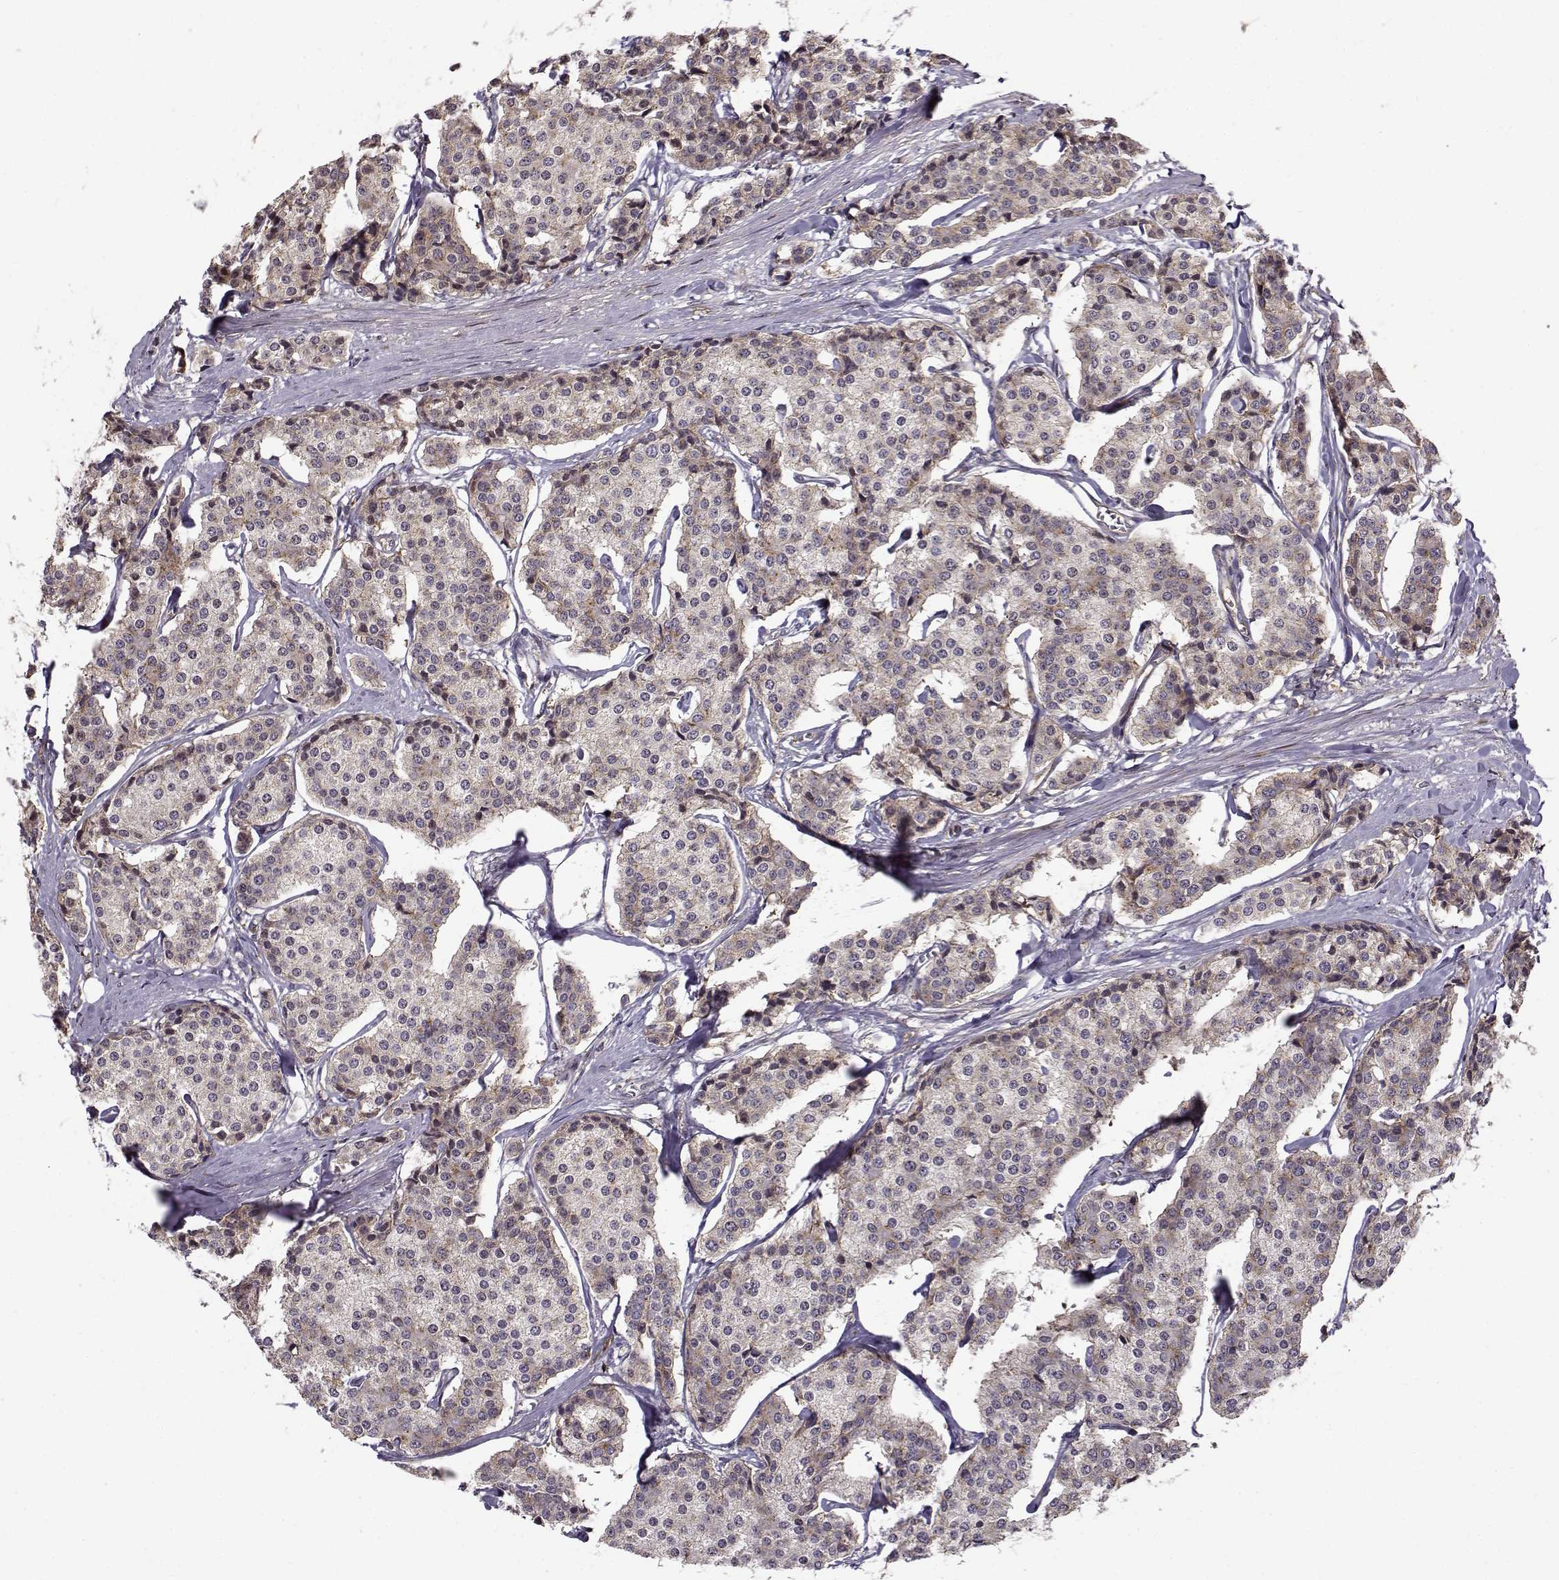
{"staining": {"intensity": "weak", "quantity": "<25%", "location": "cytoplasmic/membranous"}, "tissue": "carcinoid", "cell_type": "Tumor cells", "image_type": "cancer", "snomed": [{"axis": "morphology", "description": "Carcinoid, malignant, NOS"}, {"axis": "topography", "description": "Small intestine"}], "caption": "Immunohistochemistry (IHC) of malignant carcinoid reveals no positivity in tumor cells.", "gene": "RPL31", "patient": {"sex": "female", "age": 65}}